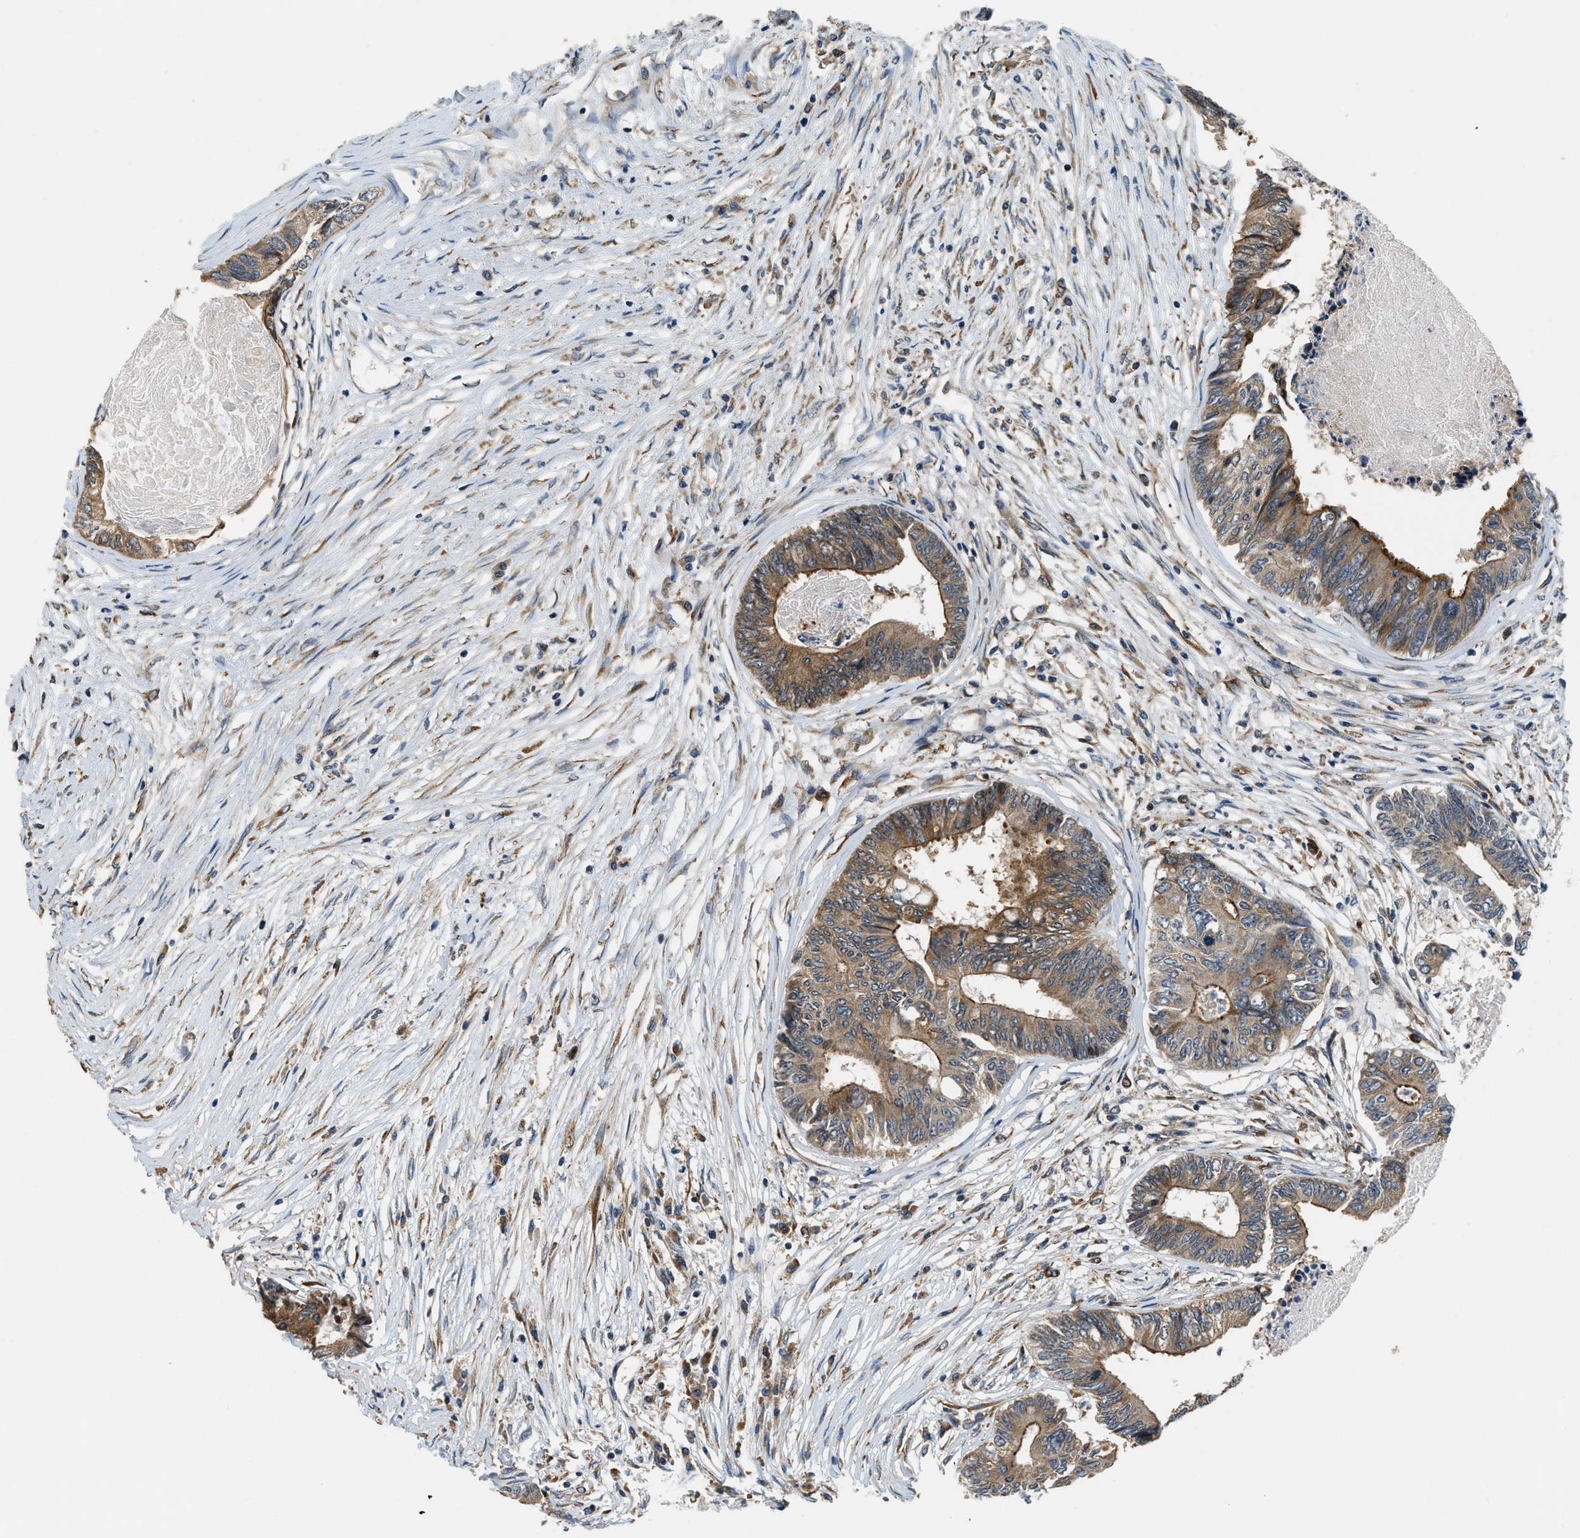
{"staining": {"intensity": "strong", "quantity": ">75%", "location": "cytoplasmic/membranous"}, "tissue": "colorectal cancer", "cell_type": "Tumor cells", "image_type": "cancer", "snomed": [{"axis": "morphology", "description": "Adenocarcinoma, NOS"}, {"axis": "topography", "description": "Rectum"}], "caption": "The micrograph displays immunohistochemical staining of colorectal adenocarcinoma. There is strong cytoplasmic/membranous staining is present in about >75% of tumor cells. The protein is stained brown, and the nuclei are stained in blue (DAB IHC with brightfield microscopy, high magnification).", "gene": "ALOX12", "patient": {"sex": "male", "age": 63}}